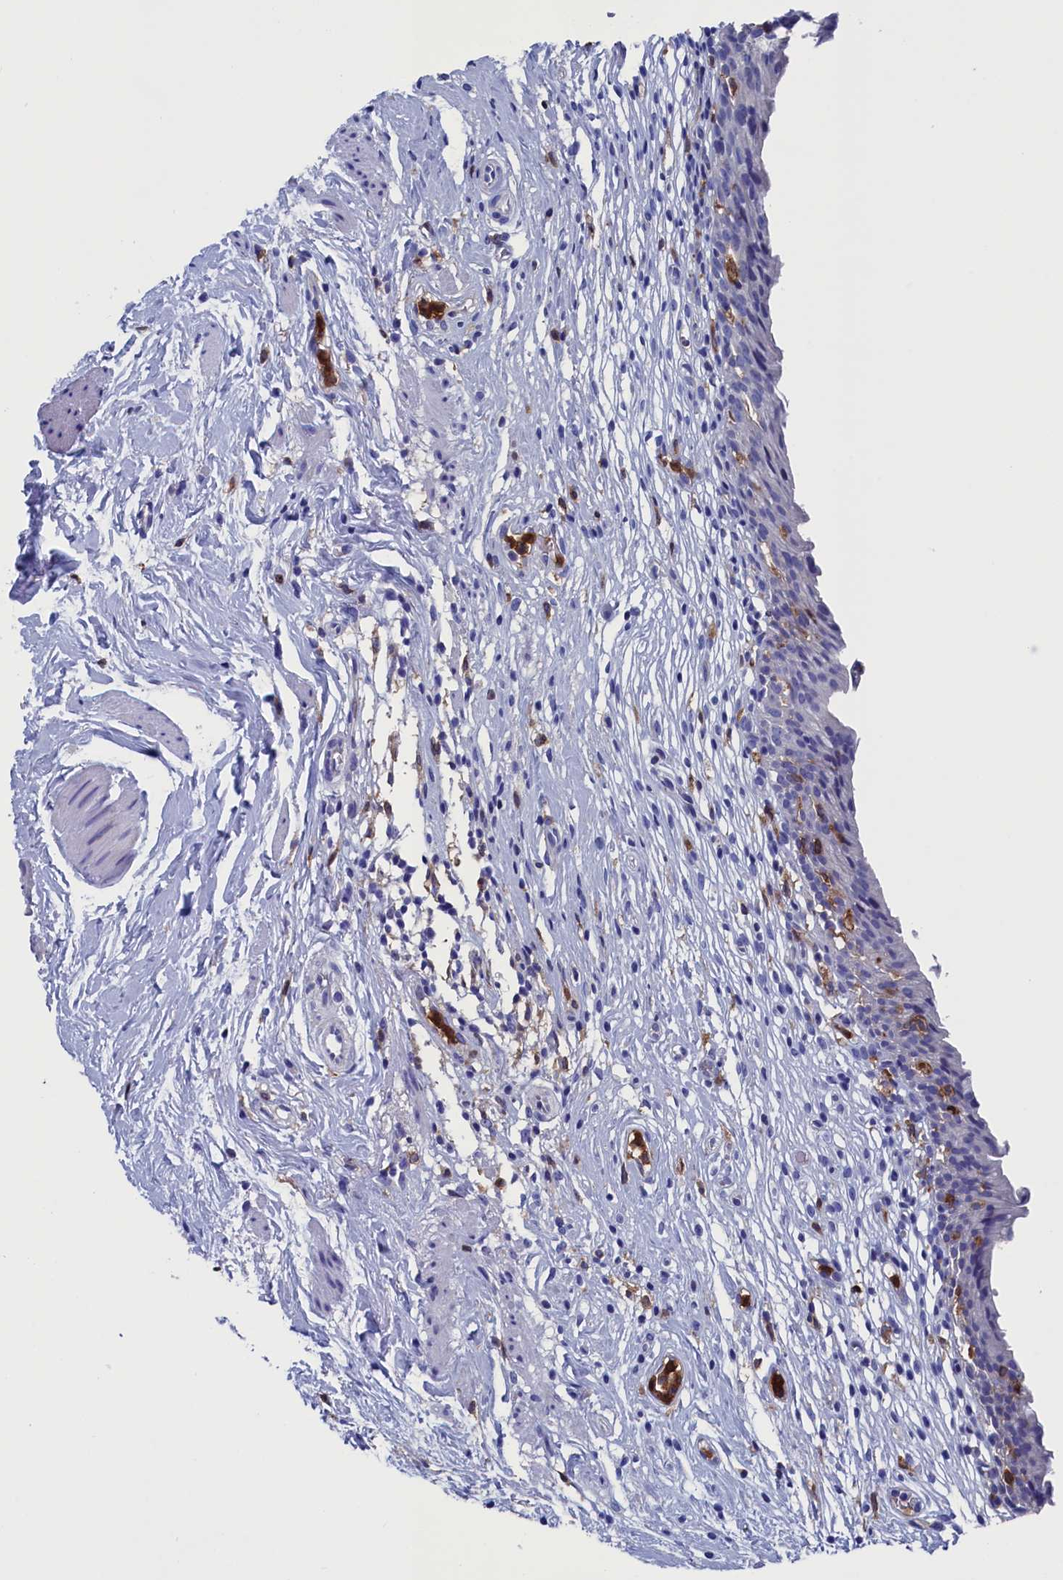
{"staining": {"intensity": "negative", "quantity": "none", "location": "none"}, "tissue": "urinary bladder", "cell_type": "Urothelial cells", "image_type": "normal", "snomed": [{"axis": "morphology", "description": "Normal tissue, NOS"}, {"axis": "morphology", "description": "Inflammation, NOS"}, {"axis": "topography", "description": "Urinary bladder"}], "caption": "Immunohistochemical staining of benign urinary bladder shows no significant staining in urothelial cells.", "gene": "TYROBP", "patient": {"sex": "male", "age": 63}}